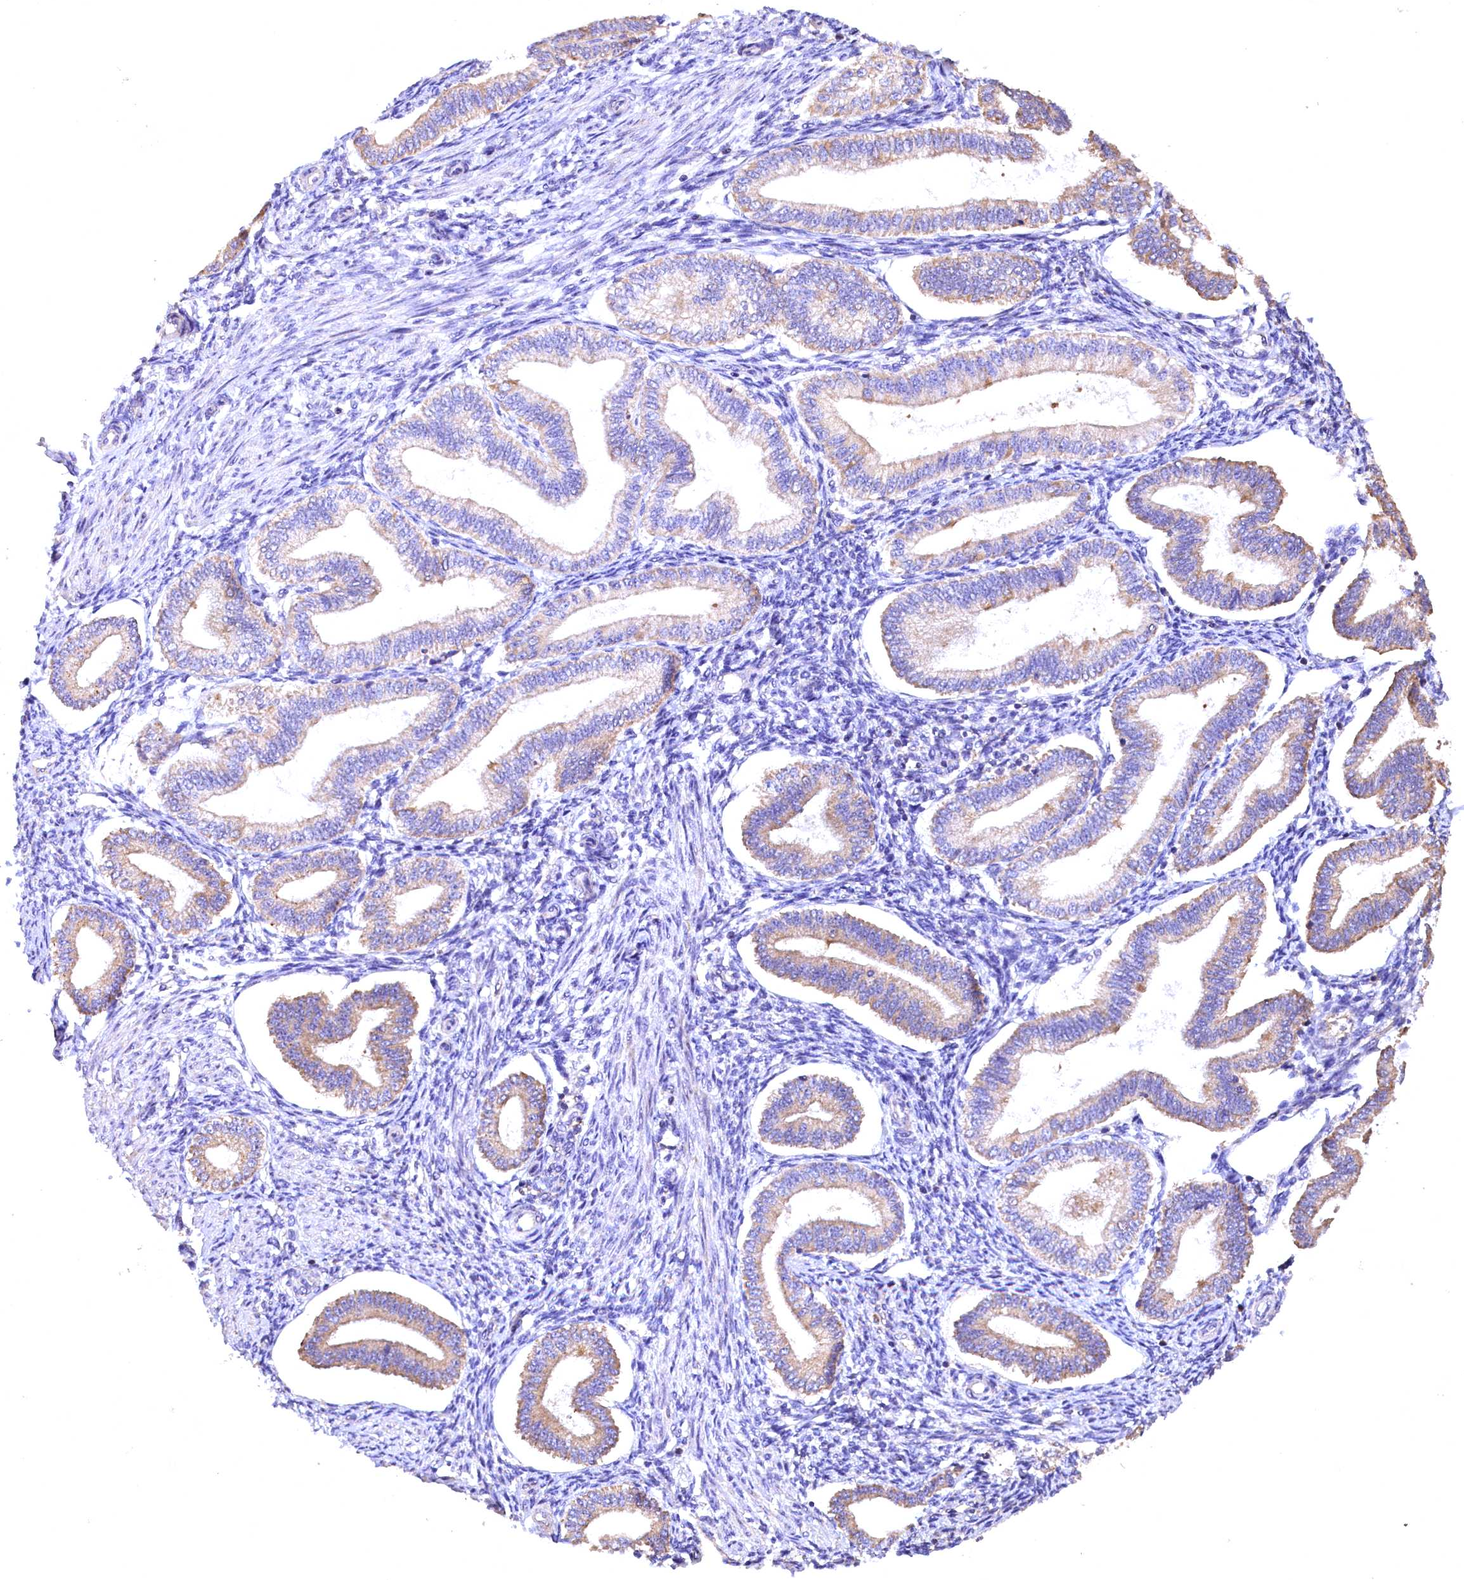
{"staining": {"intensity": "negative", "quantity": "none", "location": "none"}, "tissue": "endometrium", "cell_type": "Cells in endometrial stroma", "image_type": "normal", "snomed": [{"axis": "morphology", "description": "Normal tissue, NOS"}, {"axis": "topography", "description": "Endometrium"}], "caption": "DAB immunohistochemical staining of unremarkable human endometrium shows no significant expression in cells in endometrial stroma.", "gene": "ENKD1", "patient": {"sex": "female", "age": 39}}